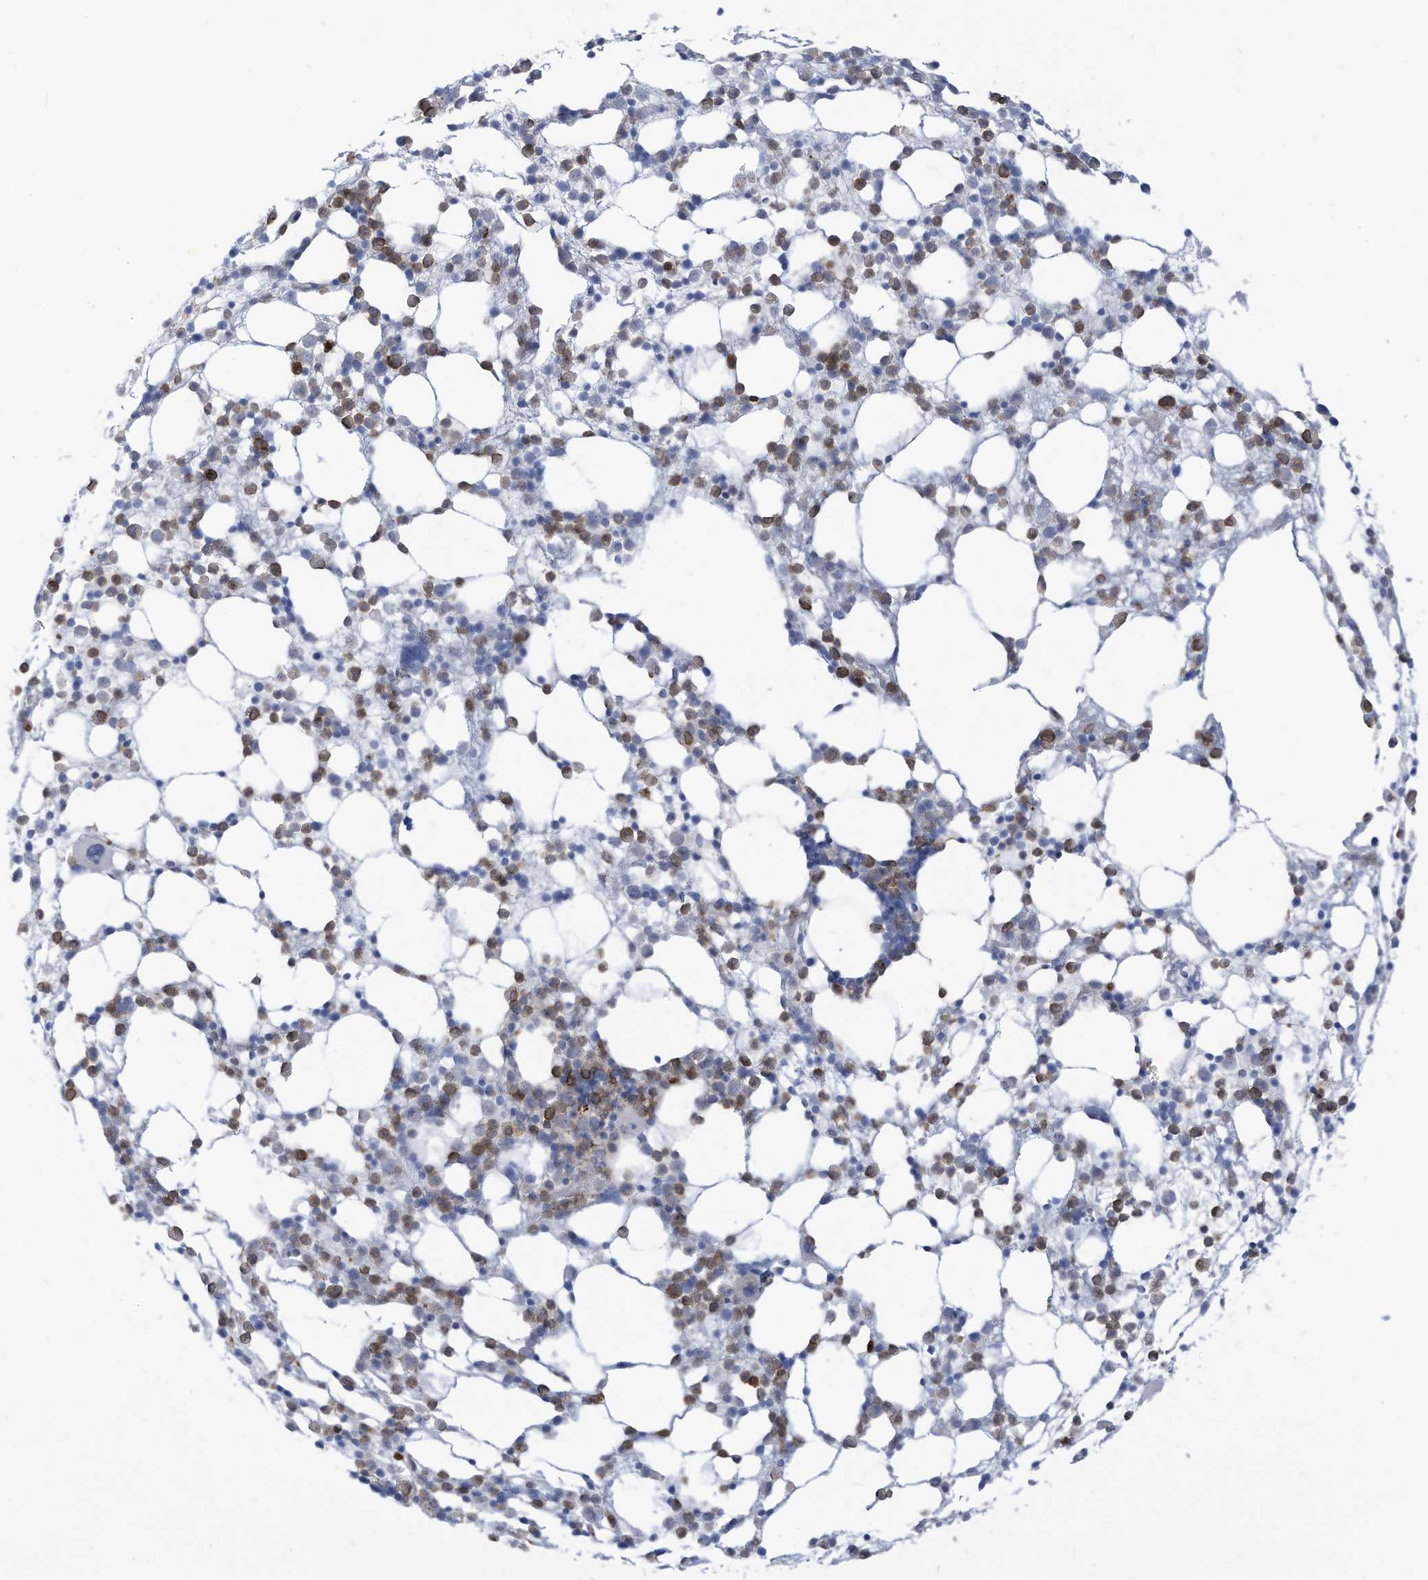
{"staining": {"intensity": "moderate", "quantity": "<25%", "location": "cytoplasmic/membranous"}, "tissue": "bone marrow", "cell_type": "Hematopoietic cells", "image_type": "normal", "snomed": [{"axis": "morphology", "description": "Normal tissue, NOS"}, {"axis": "topography", "description": "Bone marrow"}], "caption": "IHC staining of benign bone marrow, which demonstrates low levels of moderate cytoplasmic/membranous positivity in about <25% of hematopoietic cells indicating moderate cytoplasmic/membranous protein staining. The staining was performed using DAB (3,3'-diaminobenzidine) (brown) for protein detection and nuclei were counterstained in hematoxylin (blue).", "gene": "NOTO", "patient": {"sex": "female", "age": 57}}